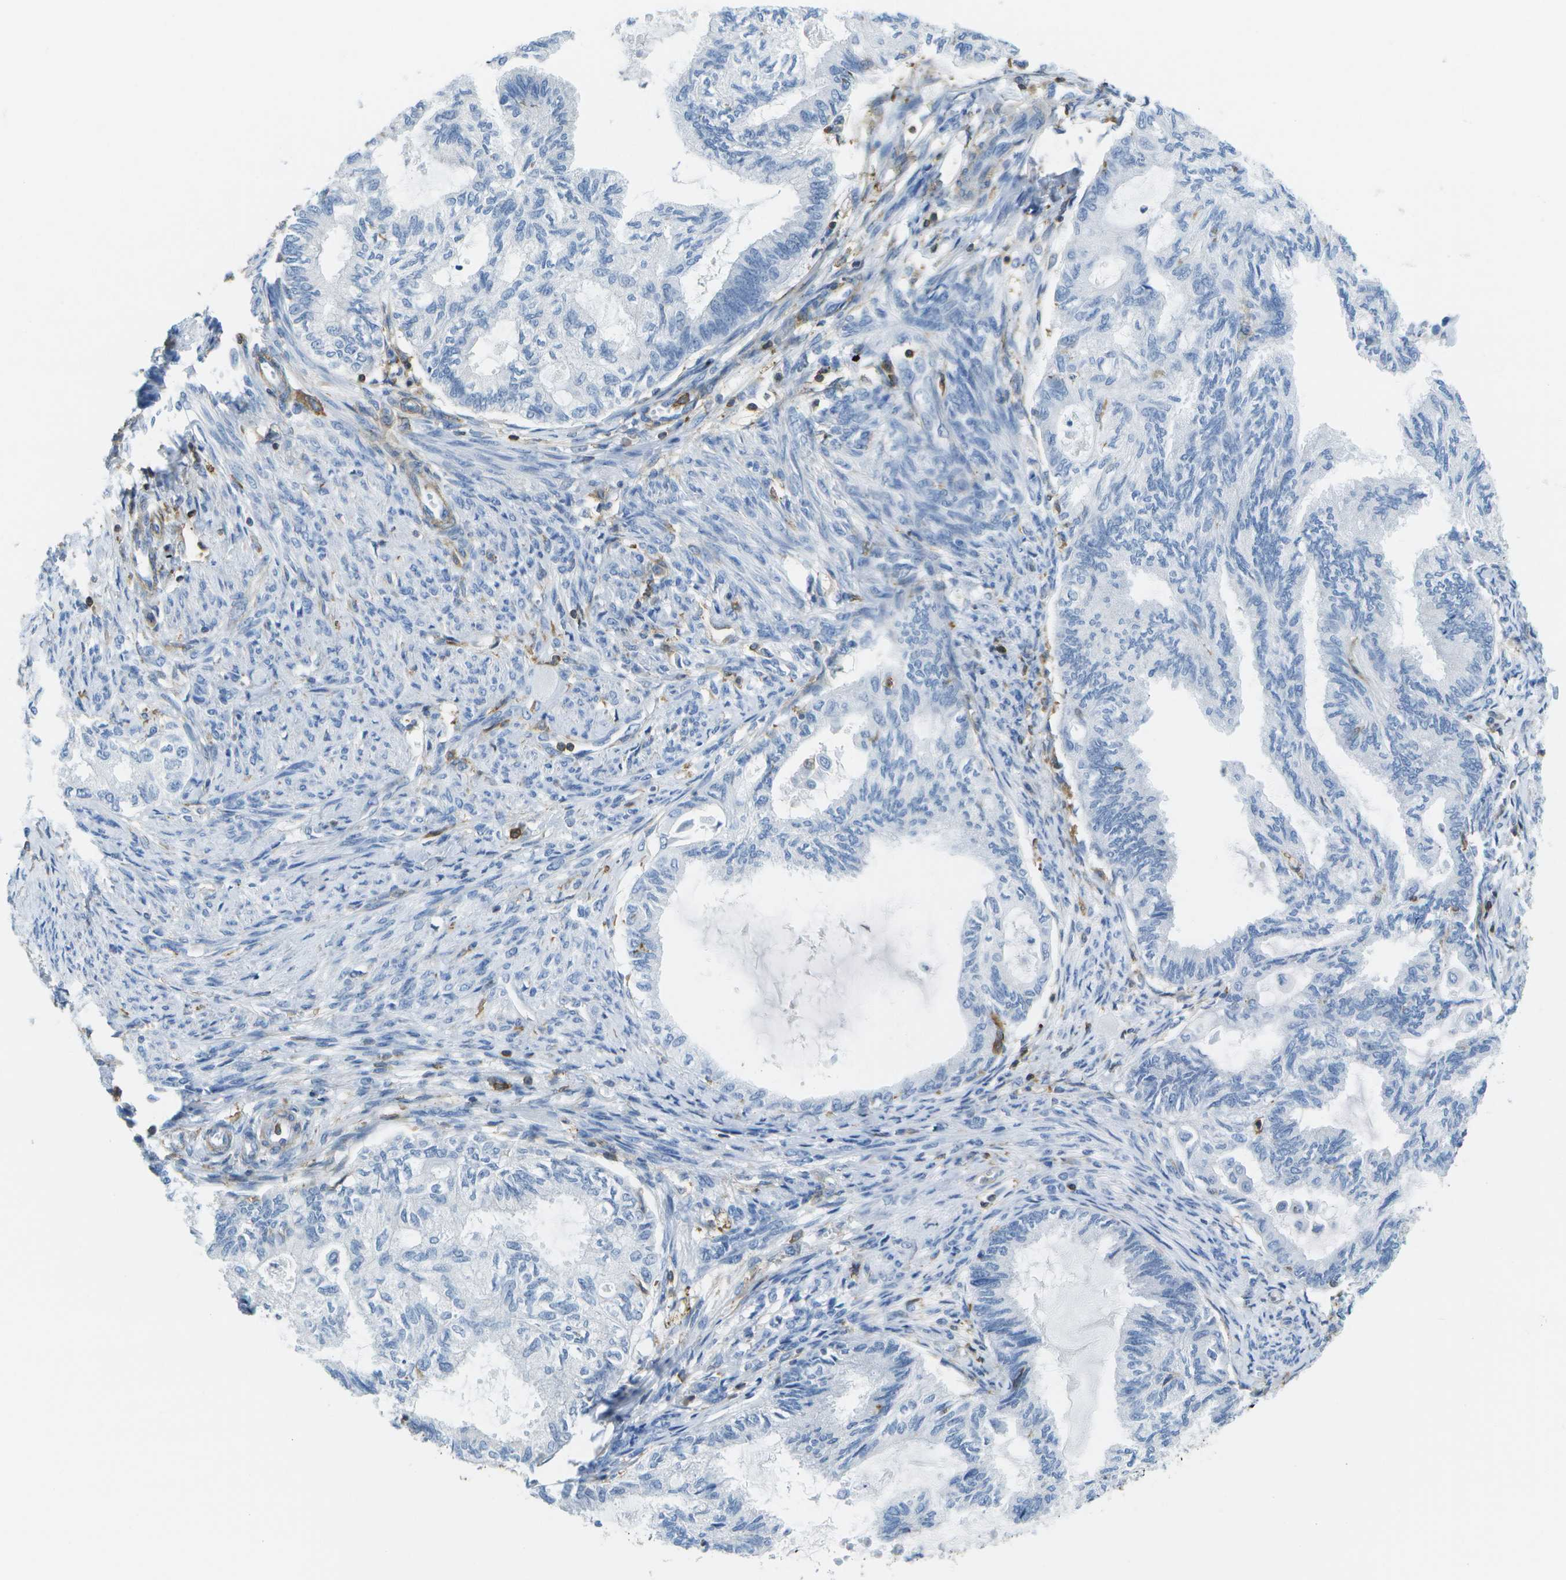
{"staining": {"intensity": "negative", "quantity": "none", "location": "none"}, "tissue": "cervical cancer", "cell_type": "Tumor cells", "image_type": "cancer", "snomed": [{"axis": "morphology", "description": "Normal tissue, NOS"}, {"axis": "morphology", "description": "Adenocarcinoma, NOS"}, {"axis": "topography", "description": "Cervix"}, {"axis": "topography", "description": "Endometrium"}], "caption": "This photomicrograph is of adenocarcinoma (cervical) stained with IHC to label a protein in brown with the nuclei are counter-stained blue. There is no expression in tumor cells.", "gene": "RCSD1", "patient": {"sex": "female", "age": 86}}